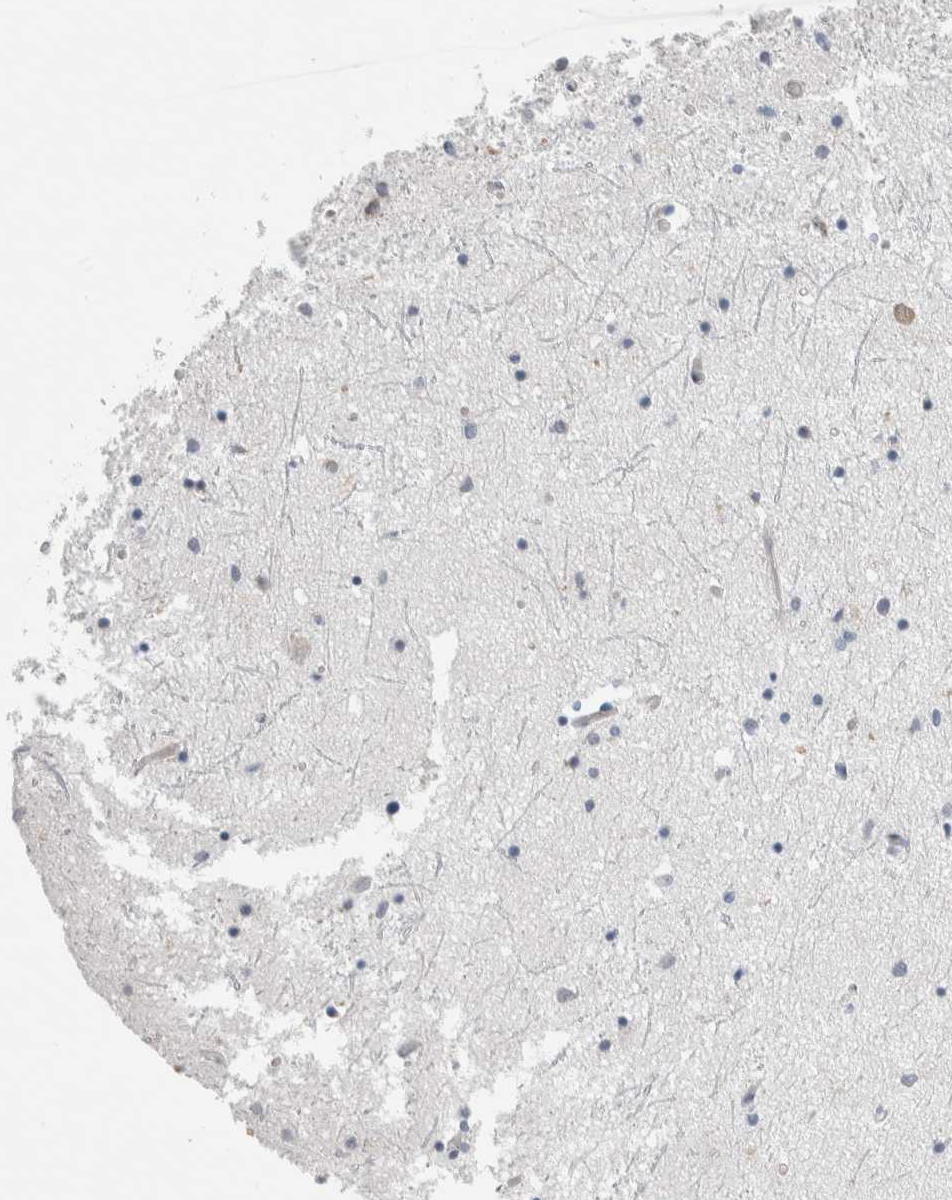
{"staining": {"intensity": "negative", "quantity": "none", "location": "none"}, "tissue": "hippocampus", "cell_type": "Glial cells", "image_type": "normal", "snomed": [{"axis": "morphology", "description": "Normal tissue, NOS"}, {"axis": "topography", "description": "Hippocampus"}], "caption": "High power microscopy micrograph of an IHC micrograph of unremarkable hippocampus, revealing no significant staining in glial cells.", "gene": "ENGASE", "patient": {"sex": "male", "age": 70}}